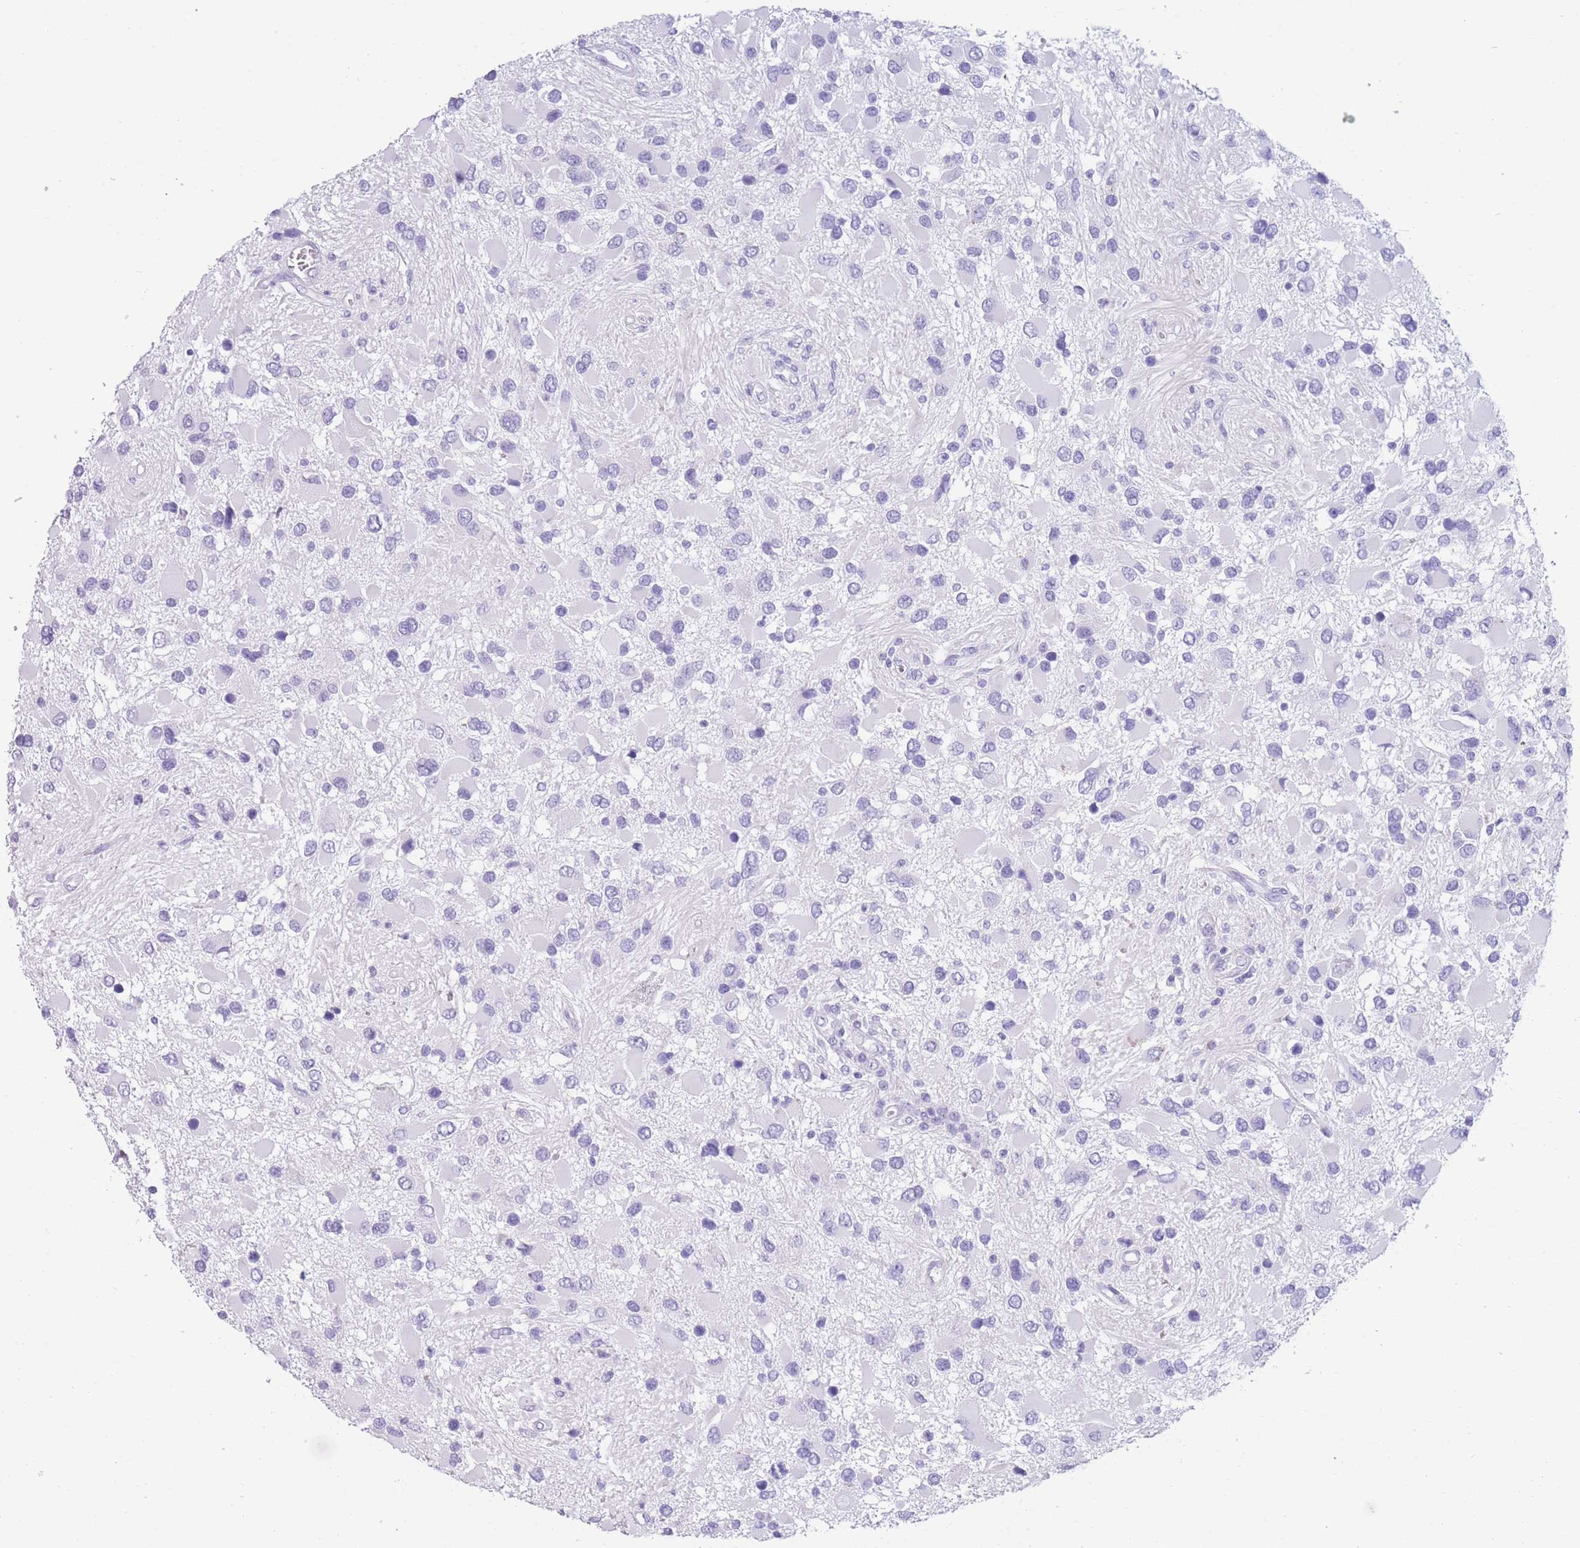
{"staining": {"intensity": "negative", "quantity": "none", "location": "none"}, "tissue": "glioma", "cell_type": "Tumor cells", "image_type": "cancer", "snomed": [{"axis": "morphology", "description": "Glioma, malignant, High grade"}, {"axis": "topography", "description": "Brain"}], "caption": "Glioma stained for a protein using IHC displays no staining tumor cells.", "gene": "TNFSF11", "patient": {"sex": "male", "age": 53}}